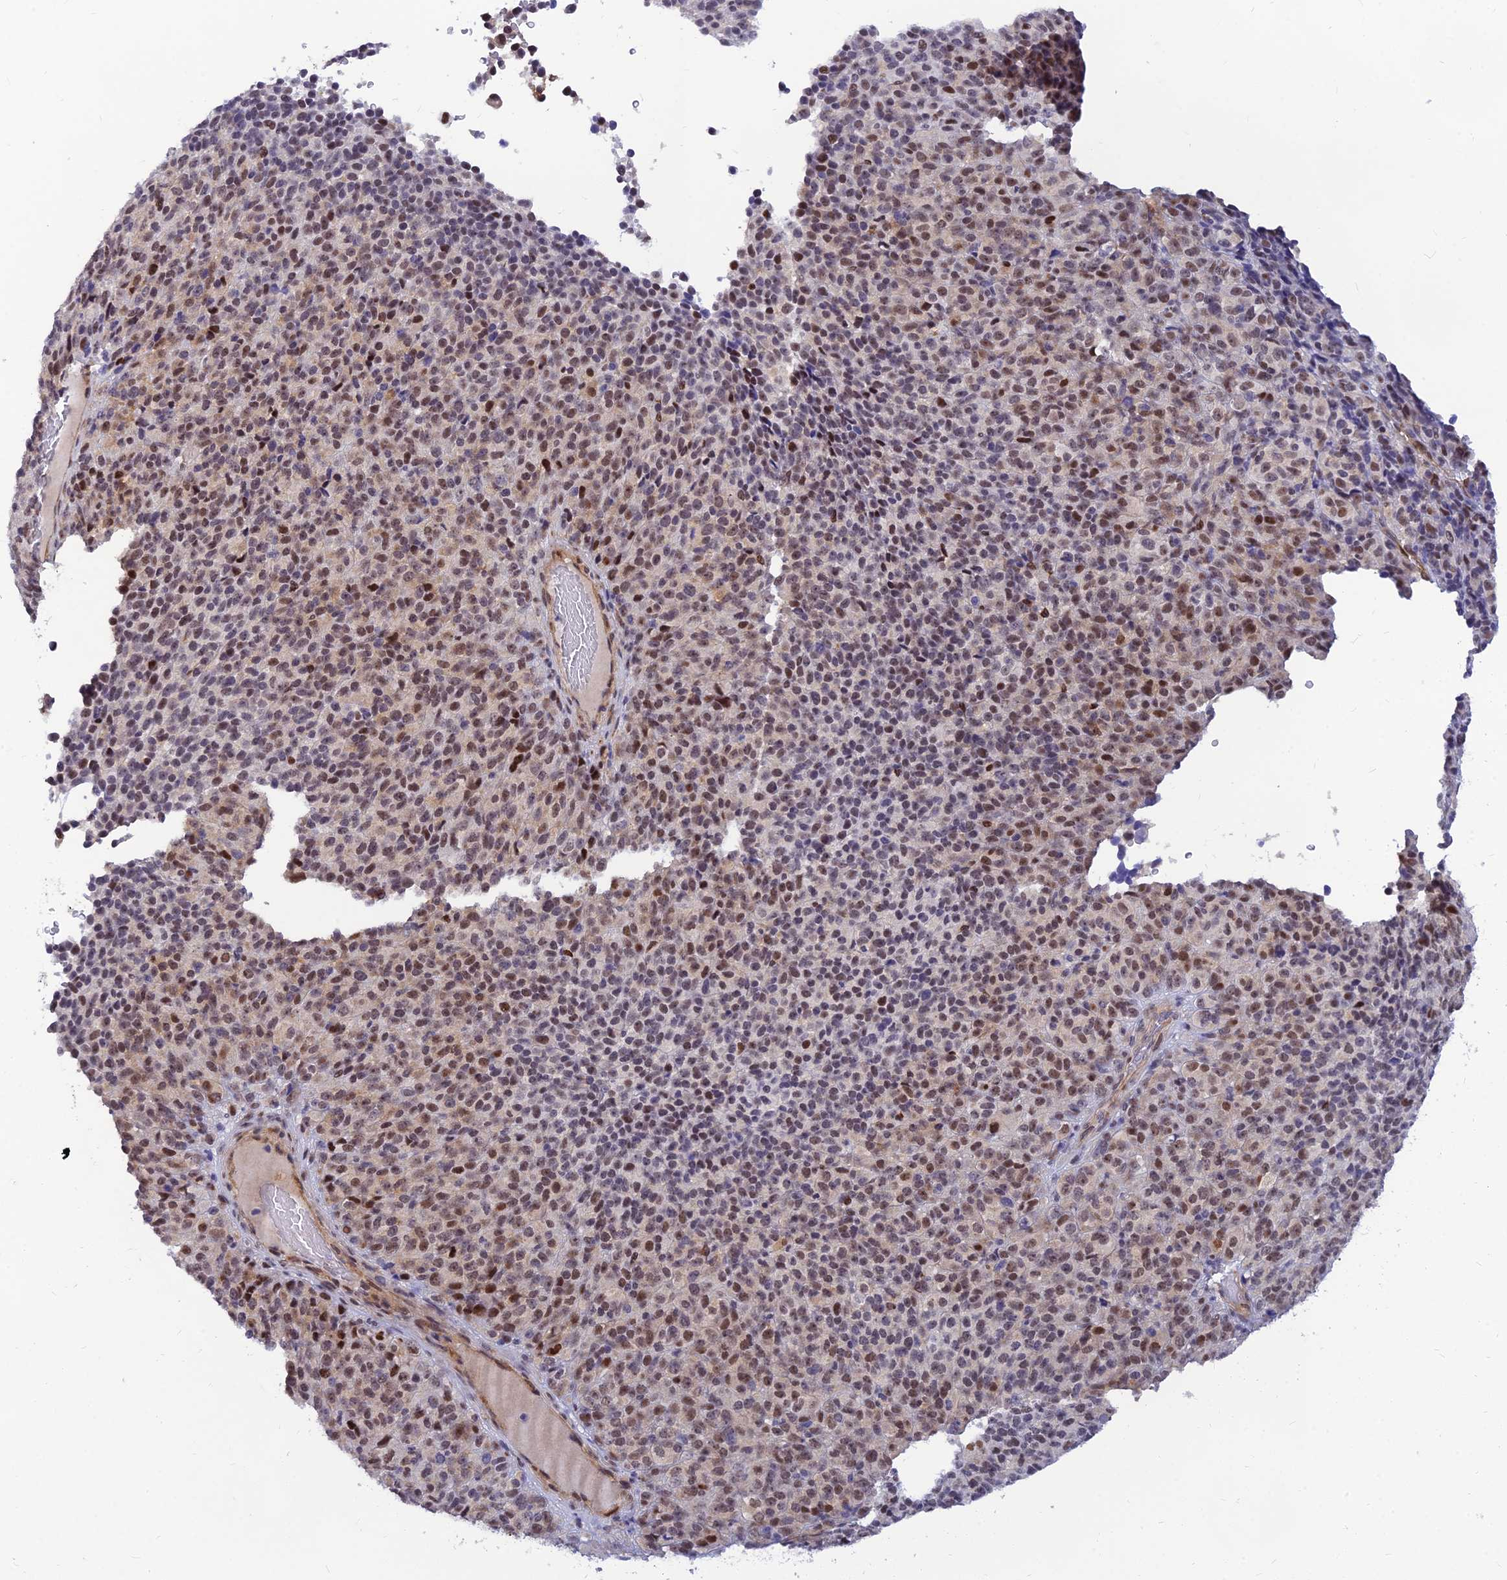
{"staining": {"intensity": "moderate", "quantity": ">75%", "location": "nuclear"}, "tissue": "melanoma", "cell_type": "Tumor cells", "image_type": "cancer", "snomed": [{"axis": "morphology", "description": "Malignant melanoma, Metastatic site"}, {"axis": "topography", "description": "Brain"}], "caption": "This is a micrograph of immunohistochemistry staining of melanoma, which shows moderate positivity in the nuclear of tumor cells.", "gene": "CLK4", "patient": {"sex": "female", "age": 56}}